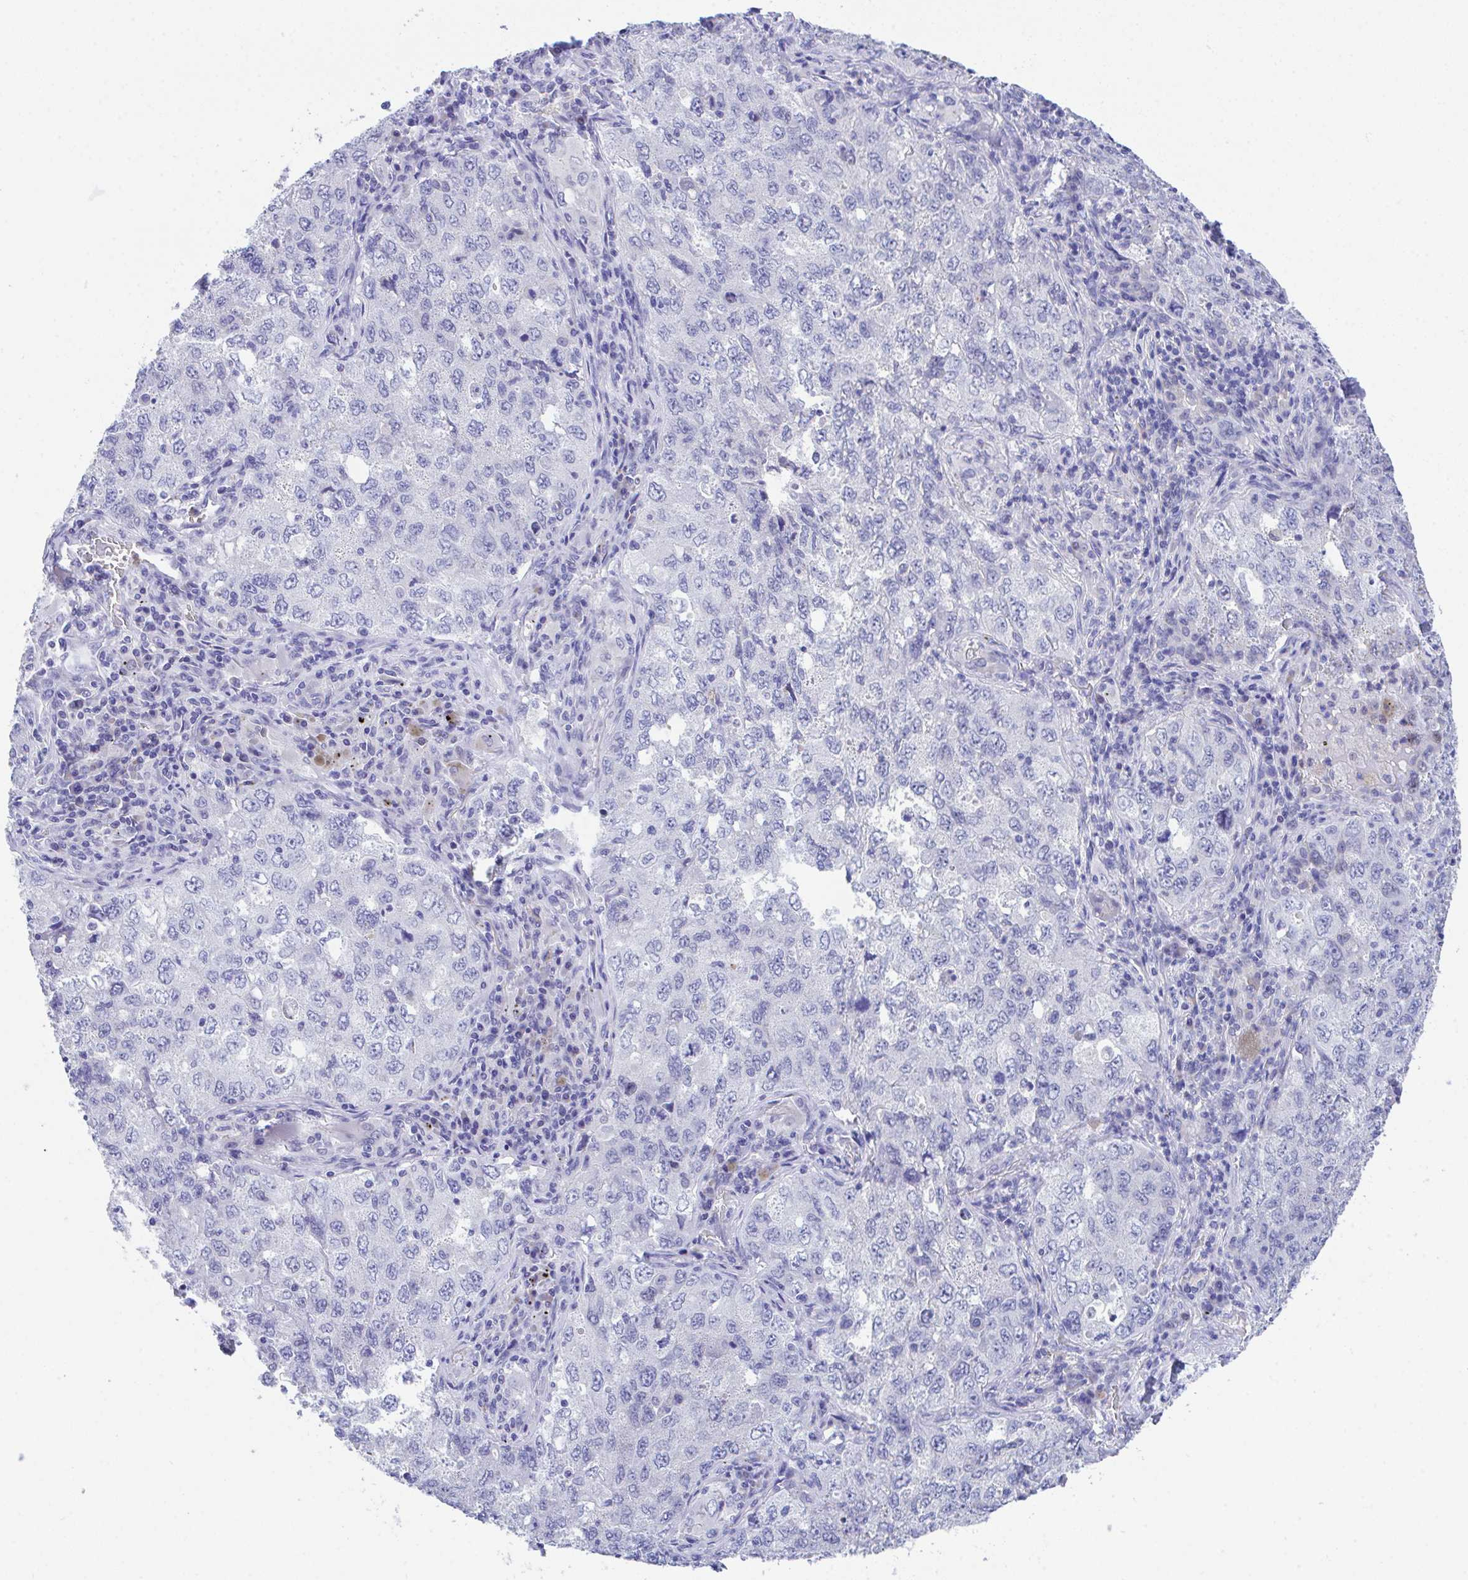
{"staining": {"intensity": "negative", "quantity": "none", "location": "none"}, "tissue": "lung cancer", "cell_type": "Tumor cells", "image_type": "cancer", "snomed": [{"axis": "morphology", "description": "Adenocarcinoma, NOS"}, {"axis": "topography", "description": "Lung"}], "caption": "Immunohistochemistry of human lung cancer (adenocarcinoma) displays no expression in tumor cells.", "gene": "HOXB4", "patient": {"sex": "female", "age": 57}}